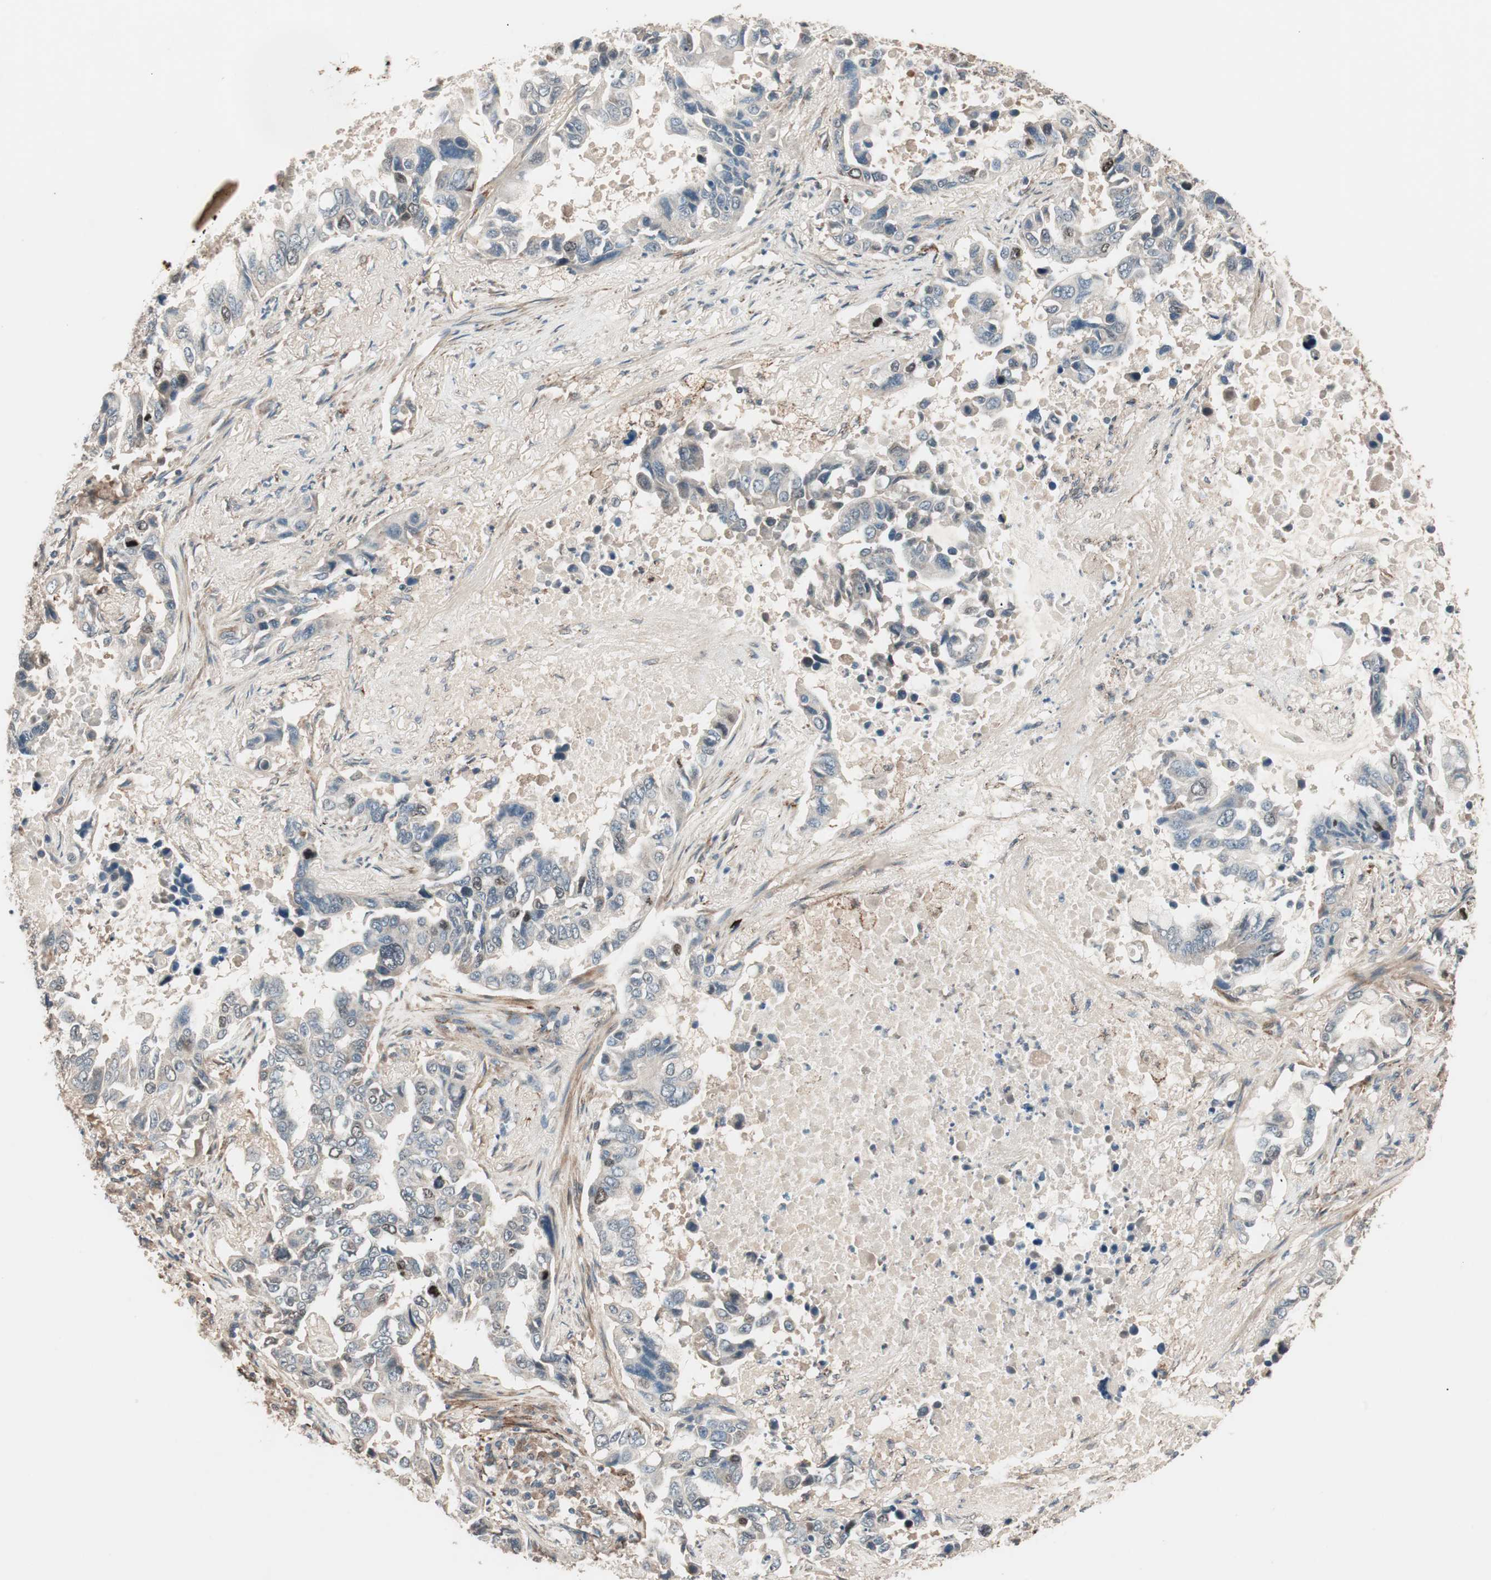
{"staining": {"intensity": "weak", "quantity": "25%-75%", "location": "cytoplasmic/membranous,nuclear"}, "tissue": "lung cancer", "cell_type": "Tumor cells", "image_type": "cancer", "snomed": [{"axis": "morphology", "description": "Adenocarcinoma, NOS"}, {"axis": "topography", "description": "Lung"}], "caption": "The image exhibits a brown stain indicating the presence of a protein in the cytoplasmic/membranous and nuclear of tumor cells in adenocarcinoma (lung).", "gene": "NFRKB", "patient": {"sex": "male", "age": 64}}